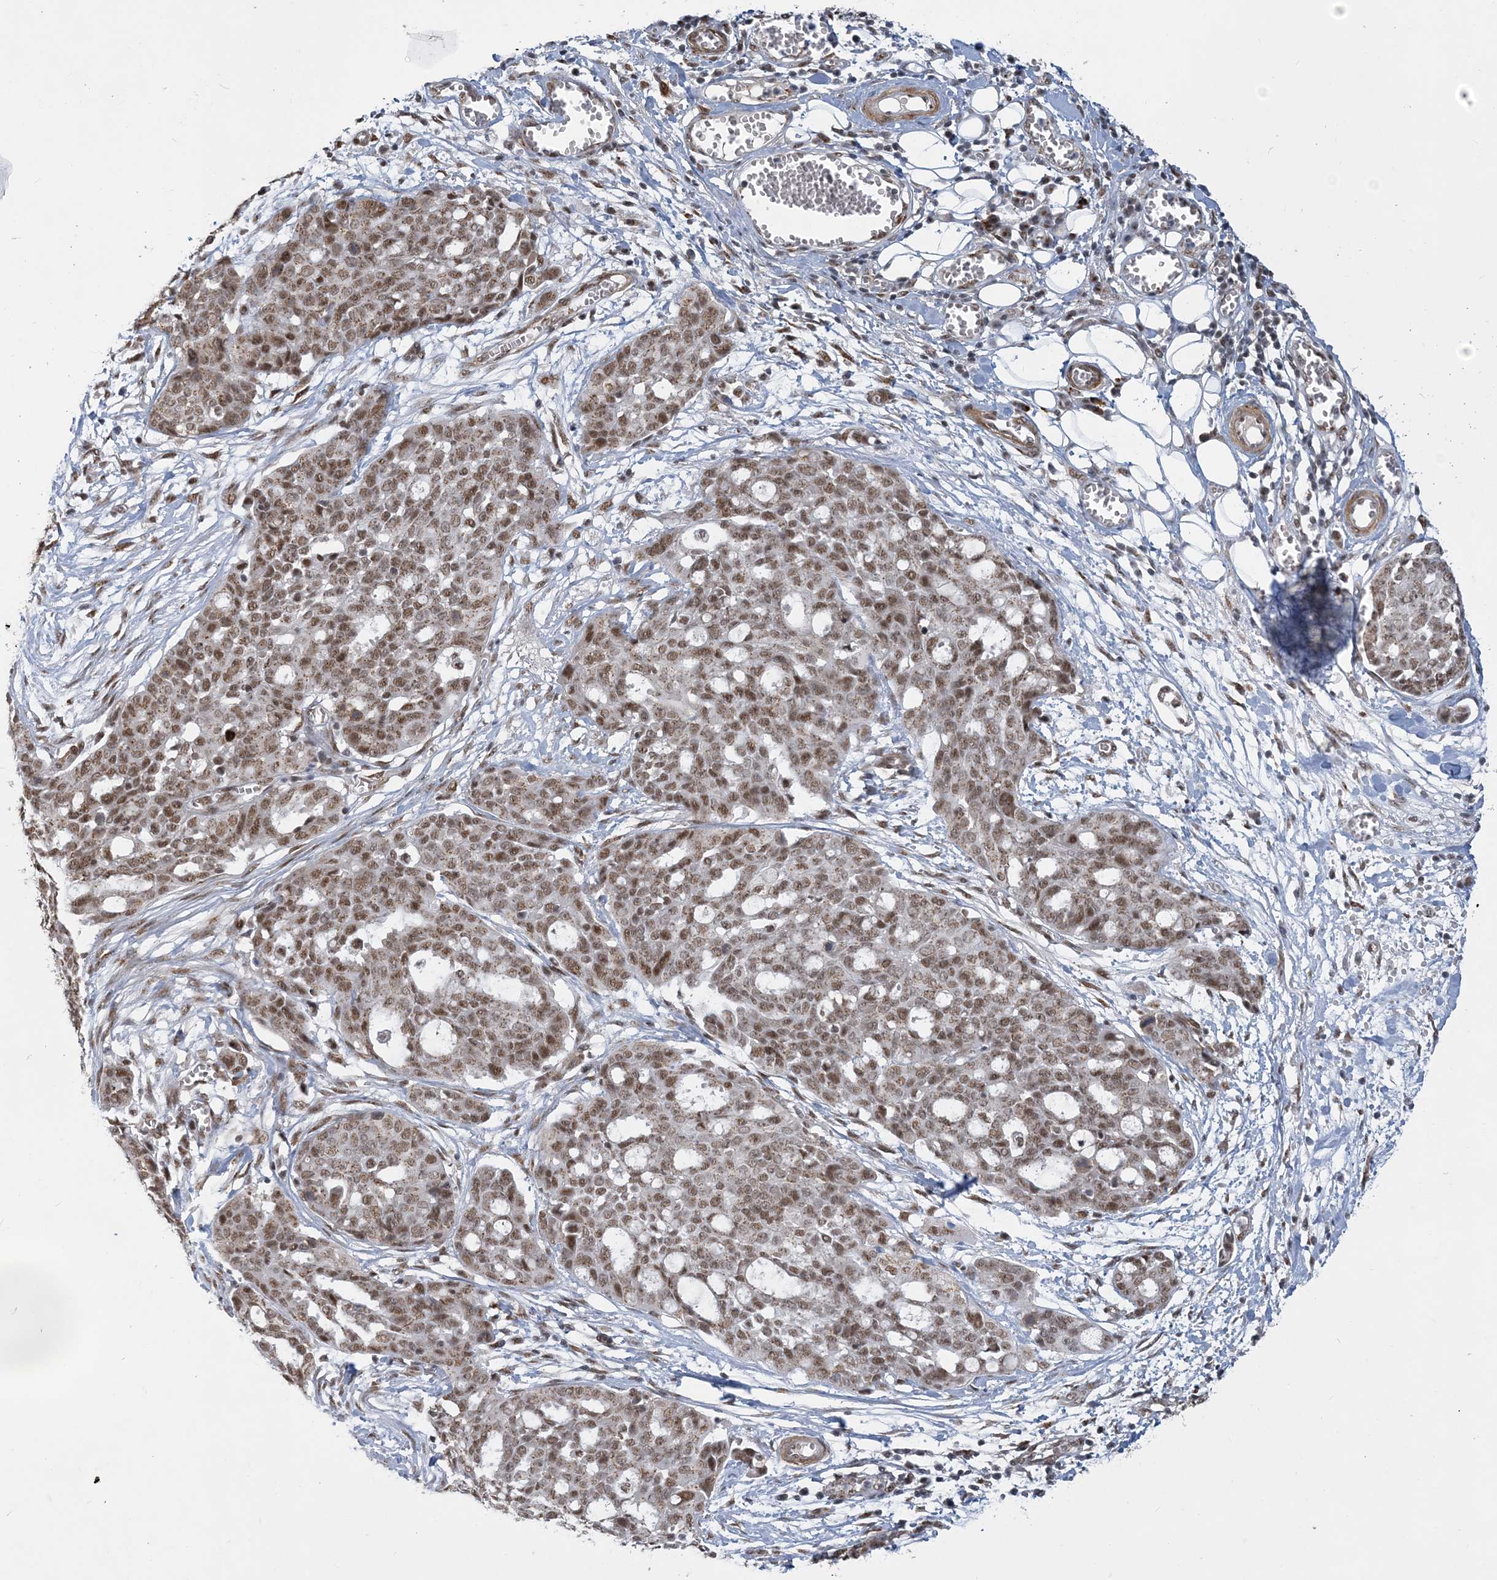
{"staining": {"intensity": "moderate", "quantity": ">75%", "location": "nuclear"}, "tissue": "ovarian cancer", "cell_type": "Tumor cells", "image_type": "cancer", "snomed": [{"axis": "morphology", "description": "Cystadenocarcinoma, serous, NOS"}, {"axis": "topography", "description": "Soft tissue"}, {"axis": "topography", "description": "Ovary"}], "caption": "Tumor cells show medium levels of moderate nuclear expression in approximately >75% of cells in ovarian serous cystadenocarcinoma.", "gene": "PLRG1", "patient": {"sex": "female", "age": 57}}